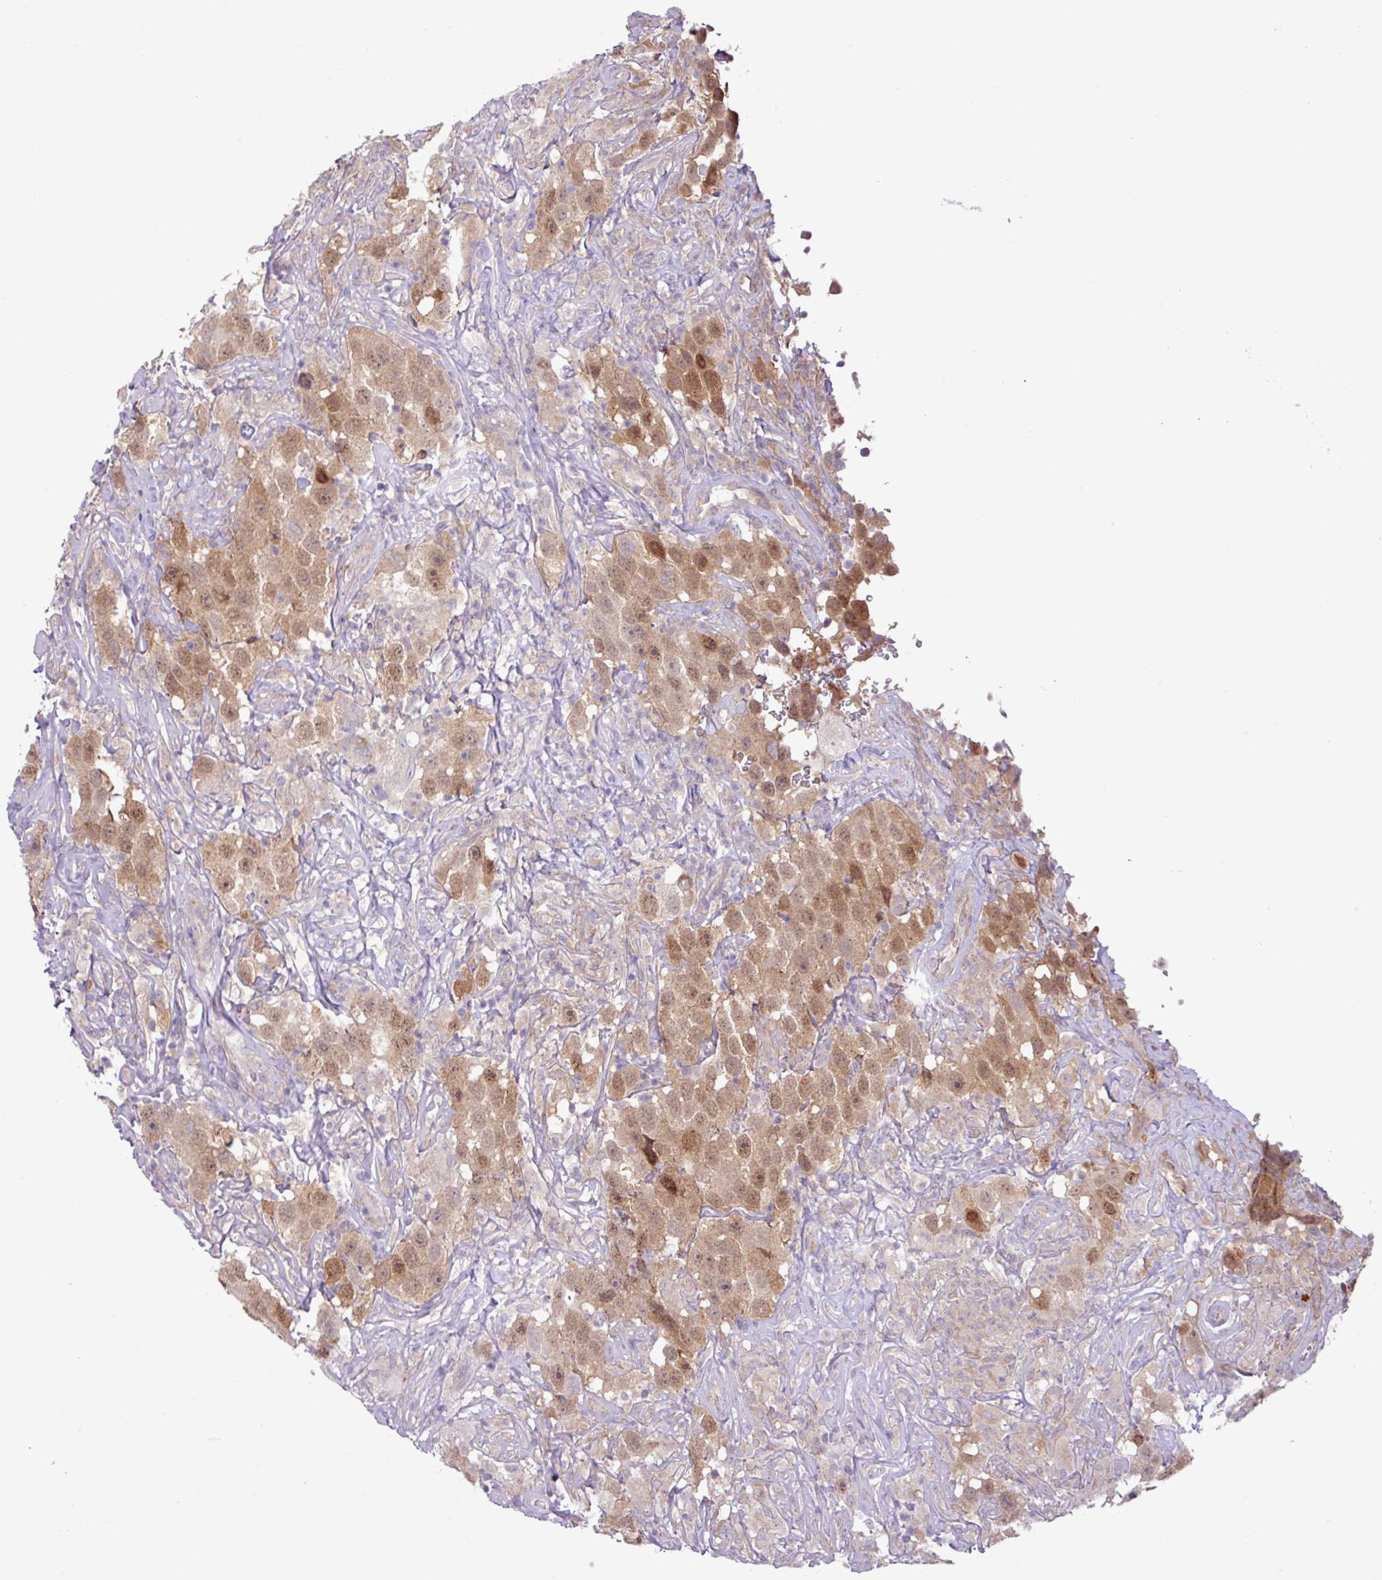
{"staining": {"intensity": "moderate", "quantity": ">75%", "location": "cytoplasmic/membranous,nuclear"}, "tissue": "testis cancer", "cell_type": "Tumor cells", "image_type": "cancer", "snomed": [{"axis": "morphology", "description": "Seminoma, NOS"}, {"axis": "topography", "description": "Testis"}], "caption": "A brown stain highlights moderate cytoplasmic/membranous and nuclear staining of a protein in human testis seminoma tumor cells.", "gene": "FAM222B", "patient": {"sex": "male", "age": 49}}